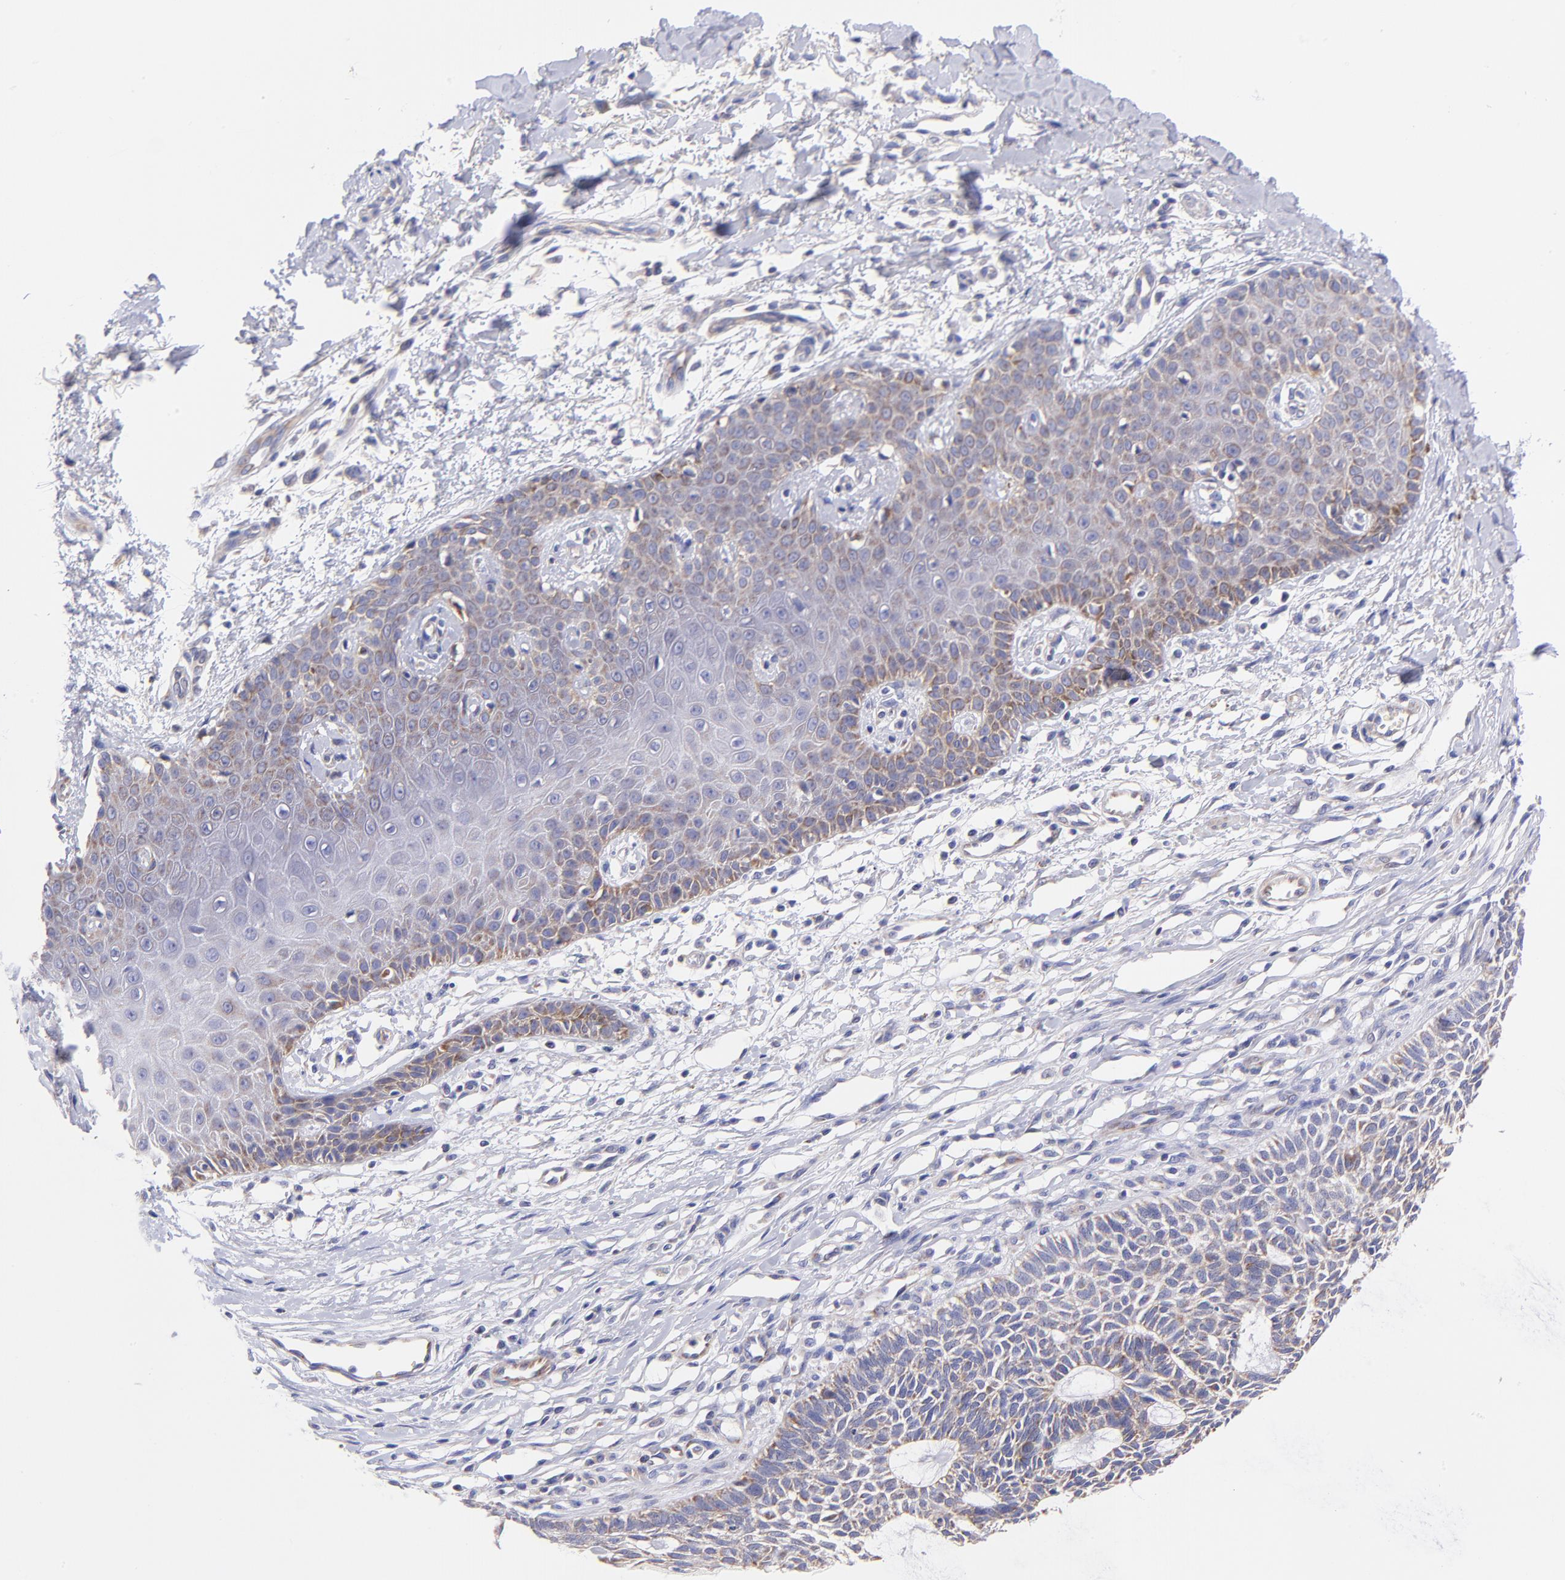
{"staining": {"intensity": "weak", "quantity": "<25%", "location": "cytoplasmic/membranous"}, "tissue": "skin cancer", "cell_type": "Tumor cells", "image_type": "cancer", "snomed": [{"axis": "morphology", "description": "Basal cell carcinoma"}, {"axis": "topography", "description": "Skin"}], "caption": "Immunohistochemistry (IHC) micrograph of human skin cancer stained for a protein (brown), which demonstrates no expression in tumor cells.", "gene": "NDUFB7", "patient": {"sex": "male", "age": 67}}